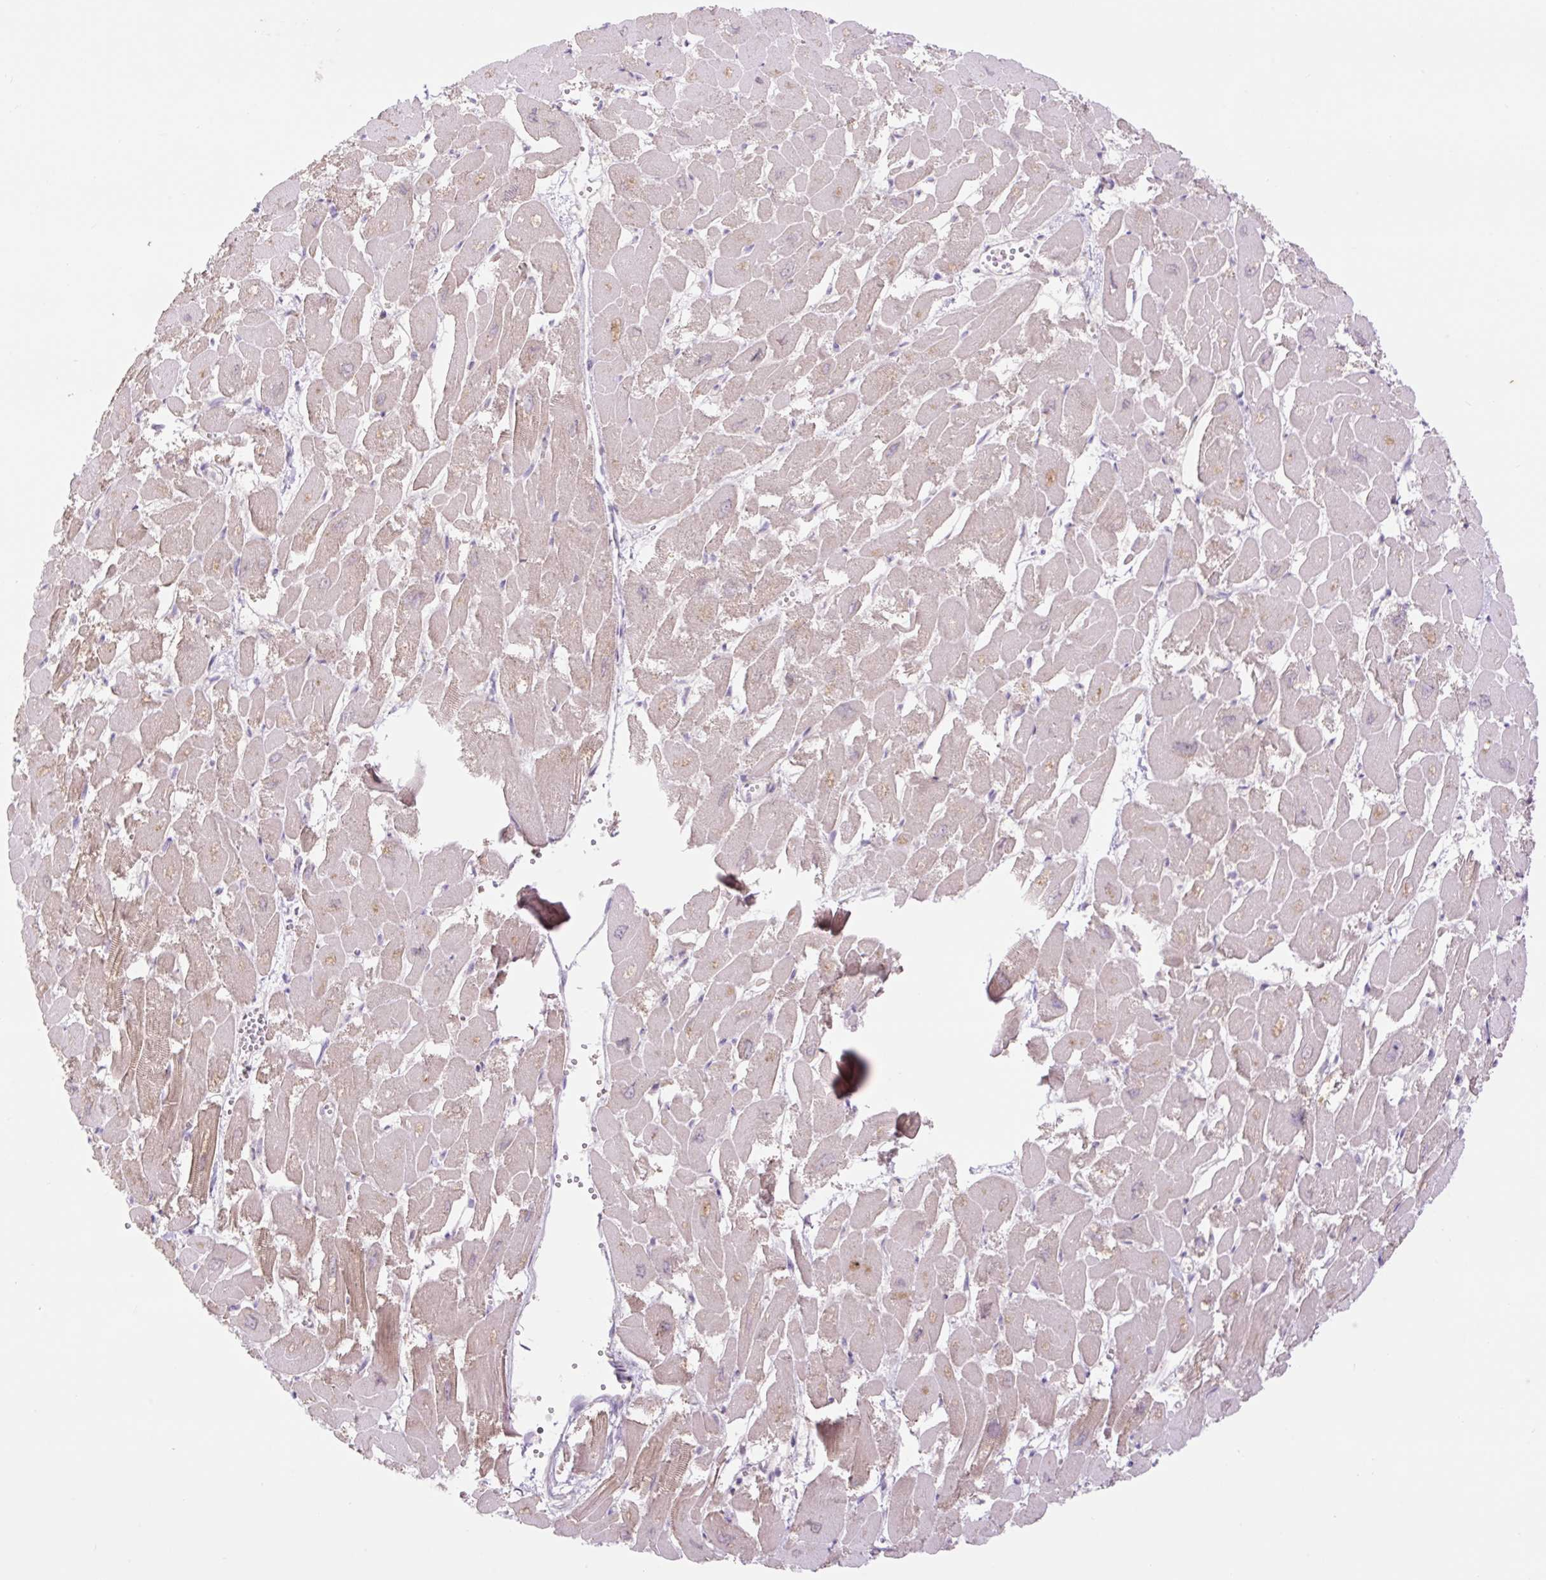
{"staining": {"intensity": "moderate", "quantity": "<25%", "location": "cytoplasmic/membranous,nuclear"}, "tissue": "heart muscle", "cell_type": "Cardiomyocytes", "image_type": "normal", "snomed": [{"axis": "morphology", "description": "Normal tissue, NOS"}, {"axis": "topography", "description": "Heart"}], "caption": "A brown stain highlights moderate cytoplasmic/membranous,nuclear positivity of a protein in cardiomyocytes of unremarkable heart muscle.", "gene": "VPS25", "patient": {"sex": "male", "age": 54}}